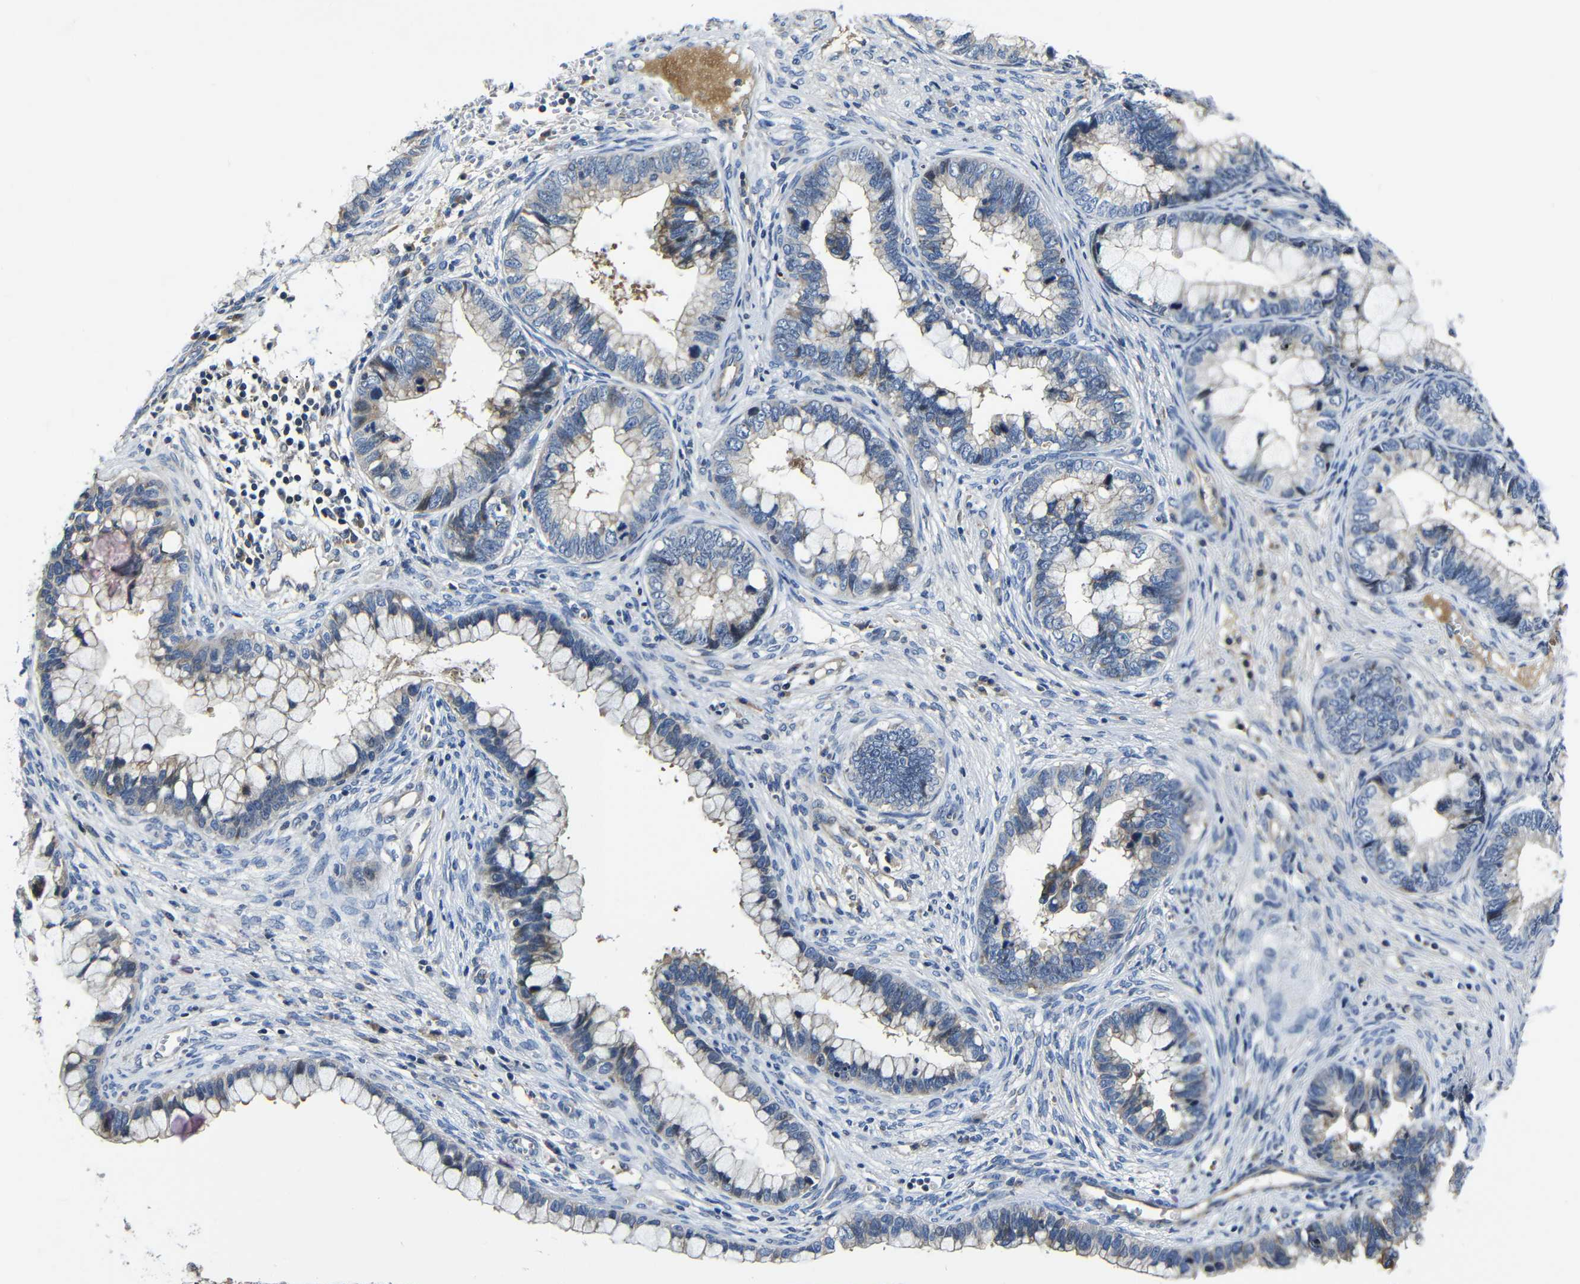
{"staining": {"intensity": "weak", "quantity": "25%-75%", "location": "cytoplasmic/membranous"}, "tissue": "cervical cancer", "cell_type": "Tumor cells", "image_type": "cancer", "snomed": [{"axis": "morphology", "description": "Adenocarcinoma, NOS"}, {"axis": "topography", "description": "Cervix"}], "caption": "Protein staining of cervical cancer tissue reveals weak cytoplasmic/membranous positivity in approximately 25%-75% of tumor cells.", "gene": "AFDN", "patient": {"sex": "female", "age": 44}}